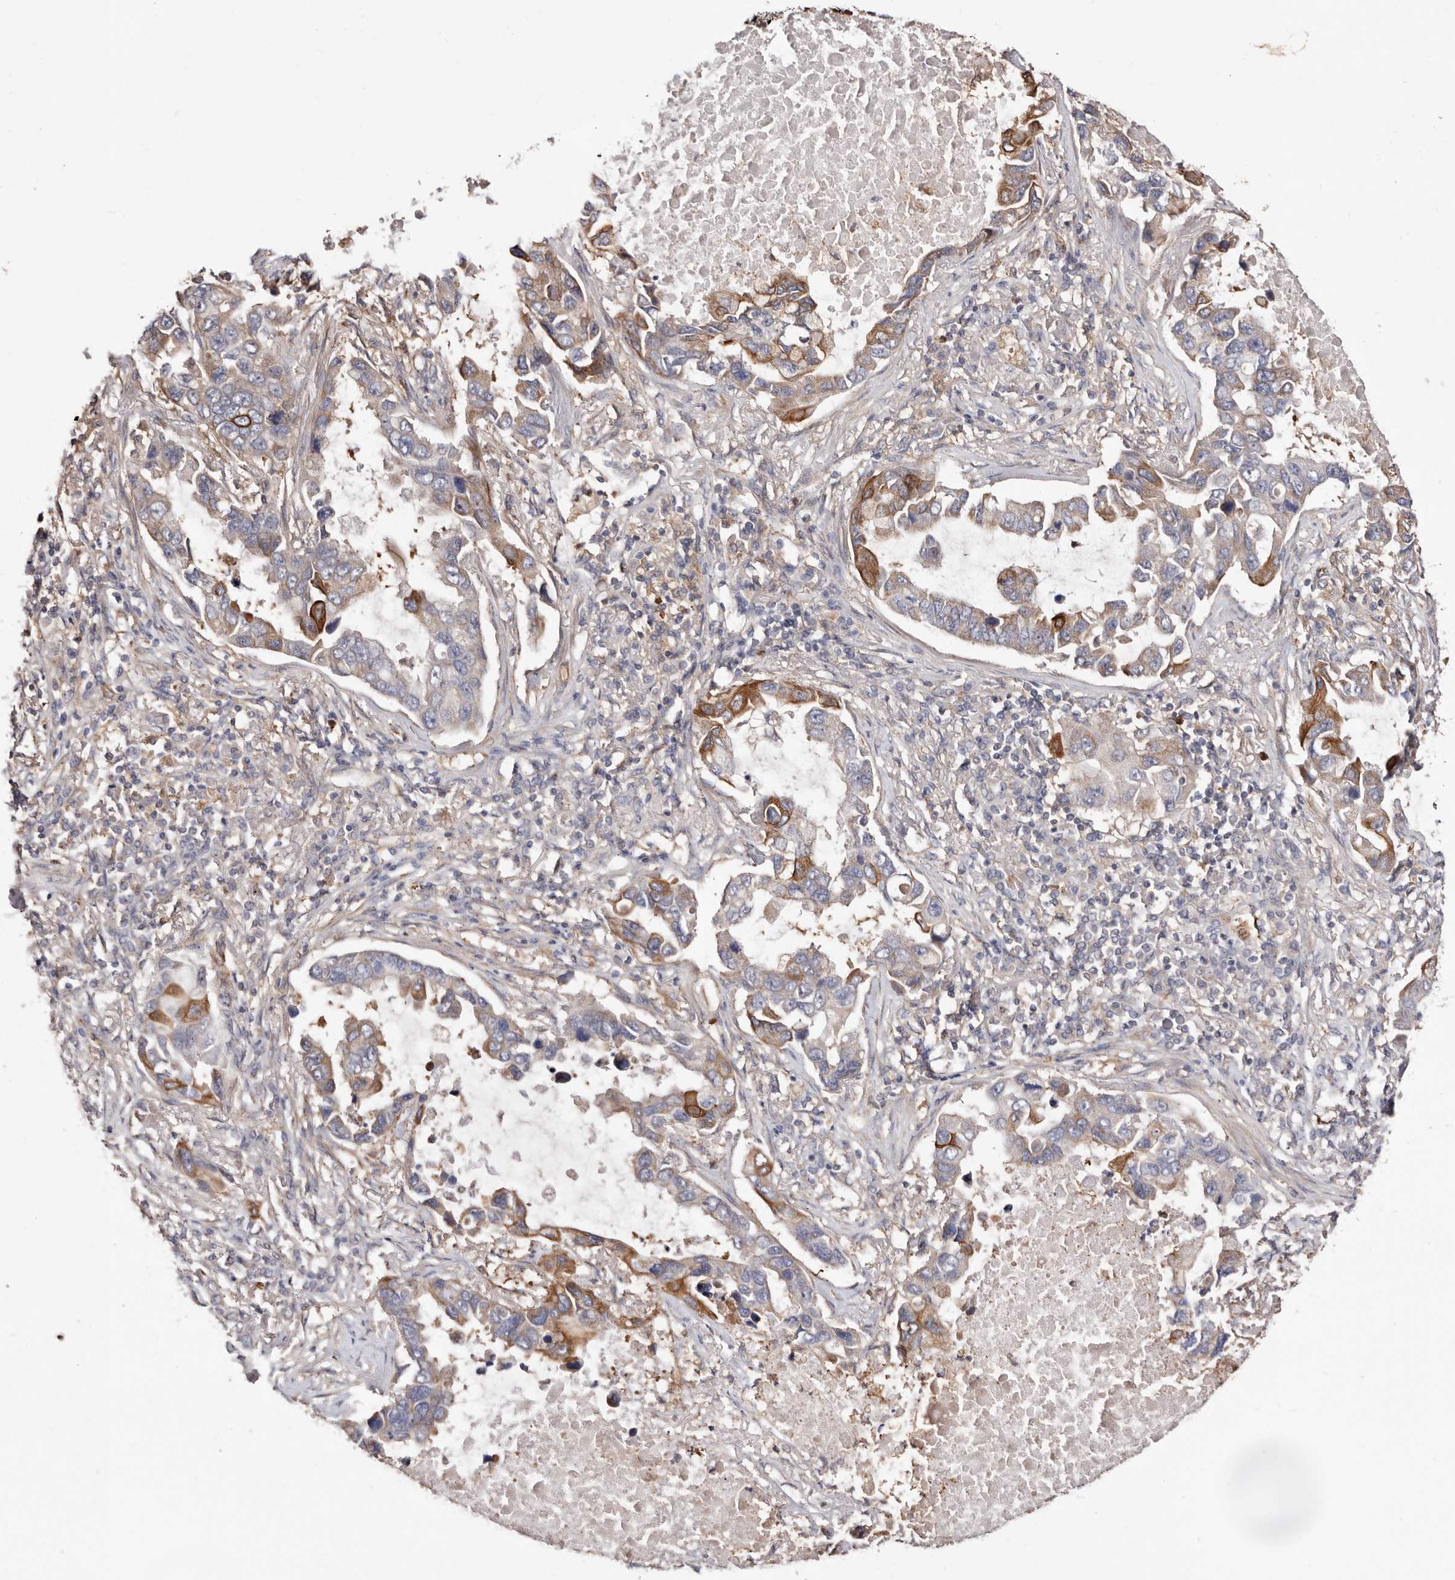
{"staining": {"intensity": "moderate", "quantity": "<25%", "location": "cytoplasmic/membranous"}, "tissue": "lung cancer", "cell_type": "Tumor cells", "image_type": "cancer", "snomed": [{"axis": "morphology", "description": "Adenocarcinoma, NOS"}, {"axis": "topography", "description": "Lung"}], "caption": "IHC (DAB (3,3'-diaminobenzidine)) staining of lung adenocarcinoma reveals moderate cytoplasmic/membranous protein expression in about <25% of tumor cells.", "gene": "LRRC25", "patient": {"sex": "male", "age": 64}}